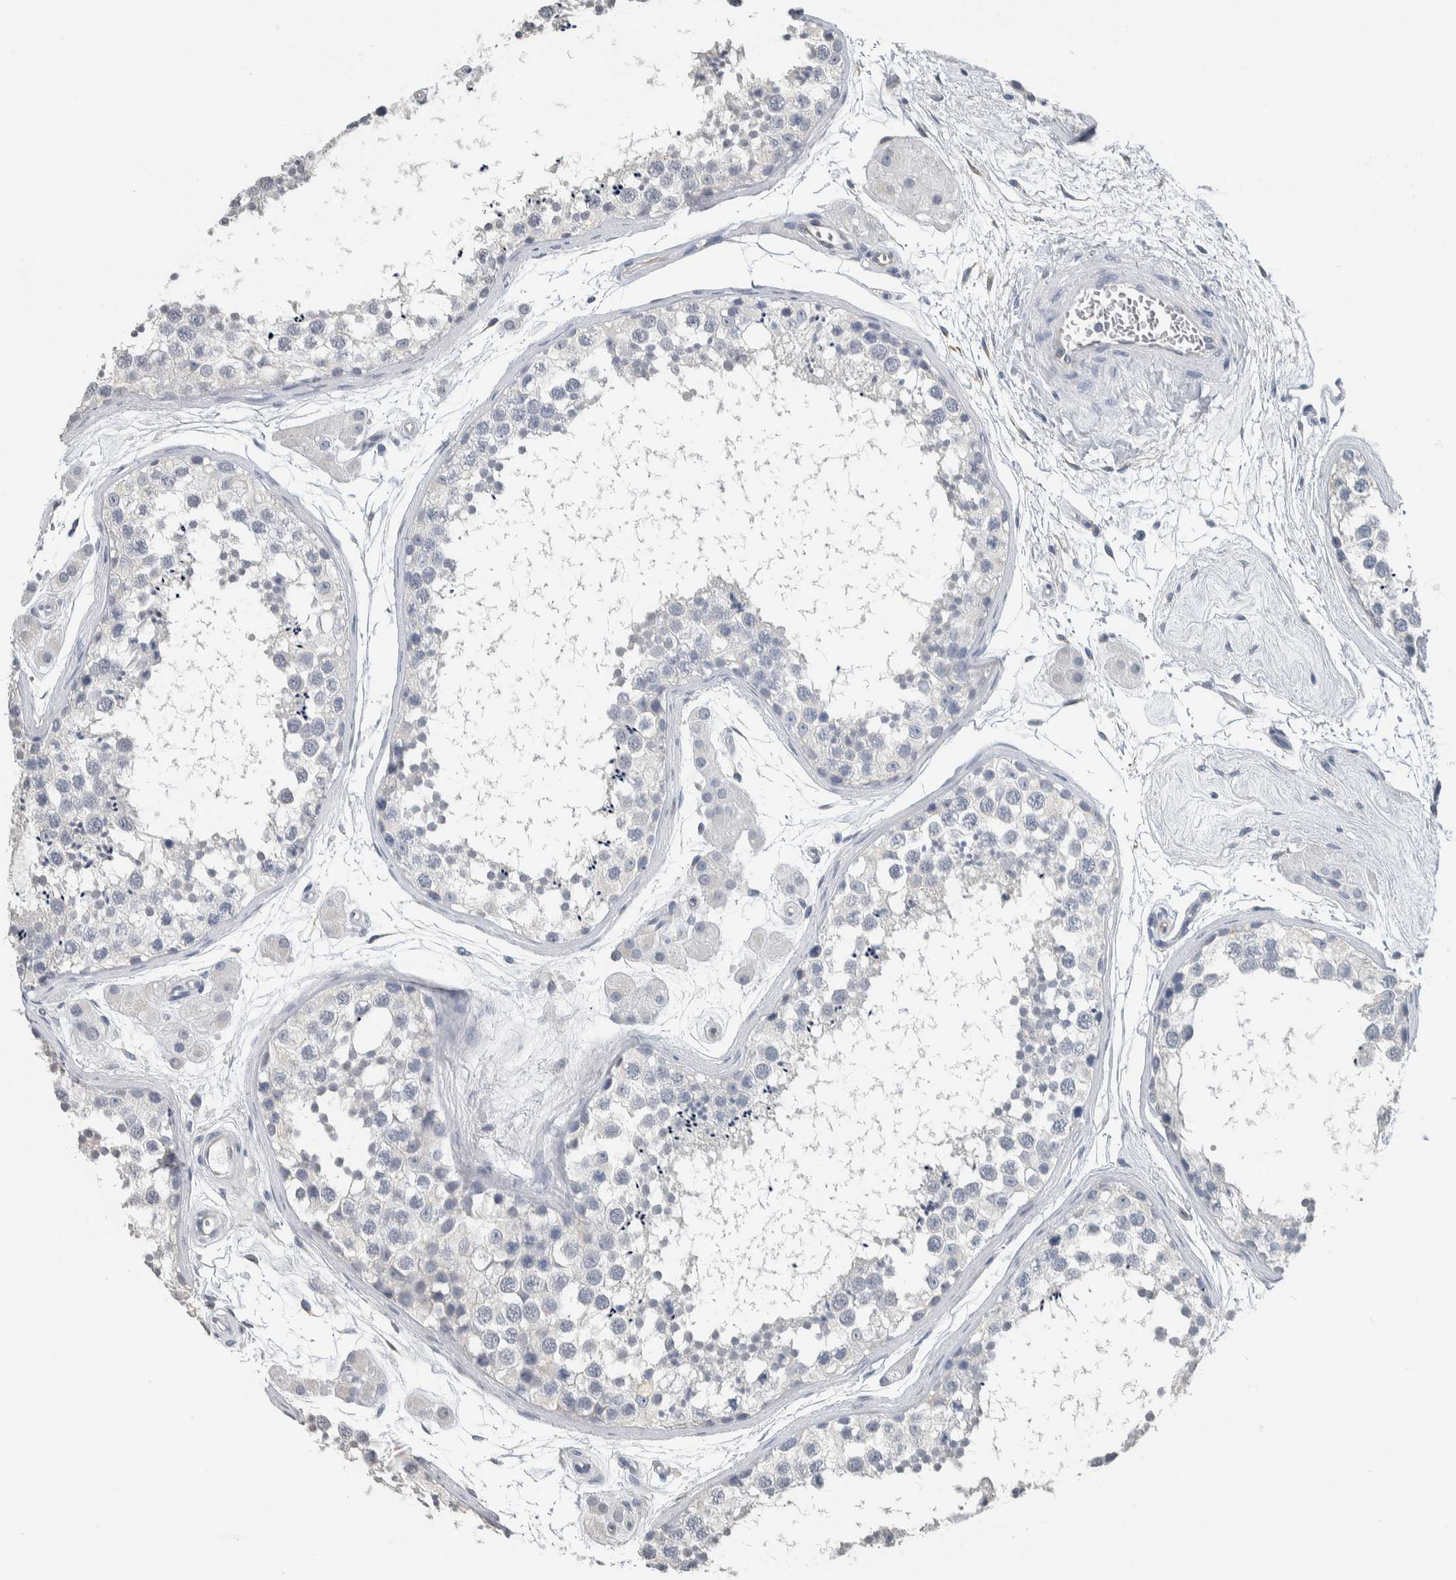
{"staining": {"intensity": "negative", "quantity": "none", "location": "none"}, "tissue": "testis", "cell_type": "Cells in seminiferous ducts", "image_type": "normal", "snomed": [{"axis": "morphology", "description": "Normal tissue, NOS"}, {"axis": "topography", "description": "Testis"}], "caption": "Immunohistochemical staining of normal human testis shows no significant expression in cells in seminiferous ducts. (Stains: DAB IHC with hematoxylin counter stain, Microscopy: brightfield microscopy at high magnification).", "gene": "NEFM", "patient": {"sex": "male", "age": 56}}